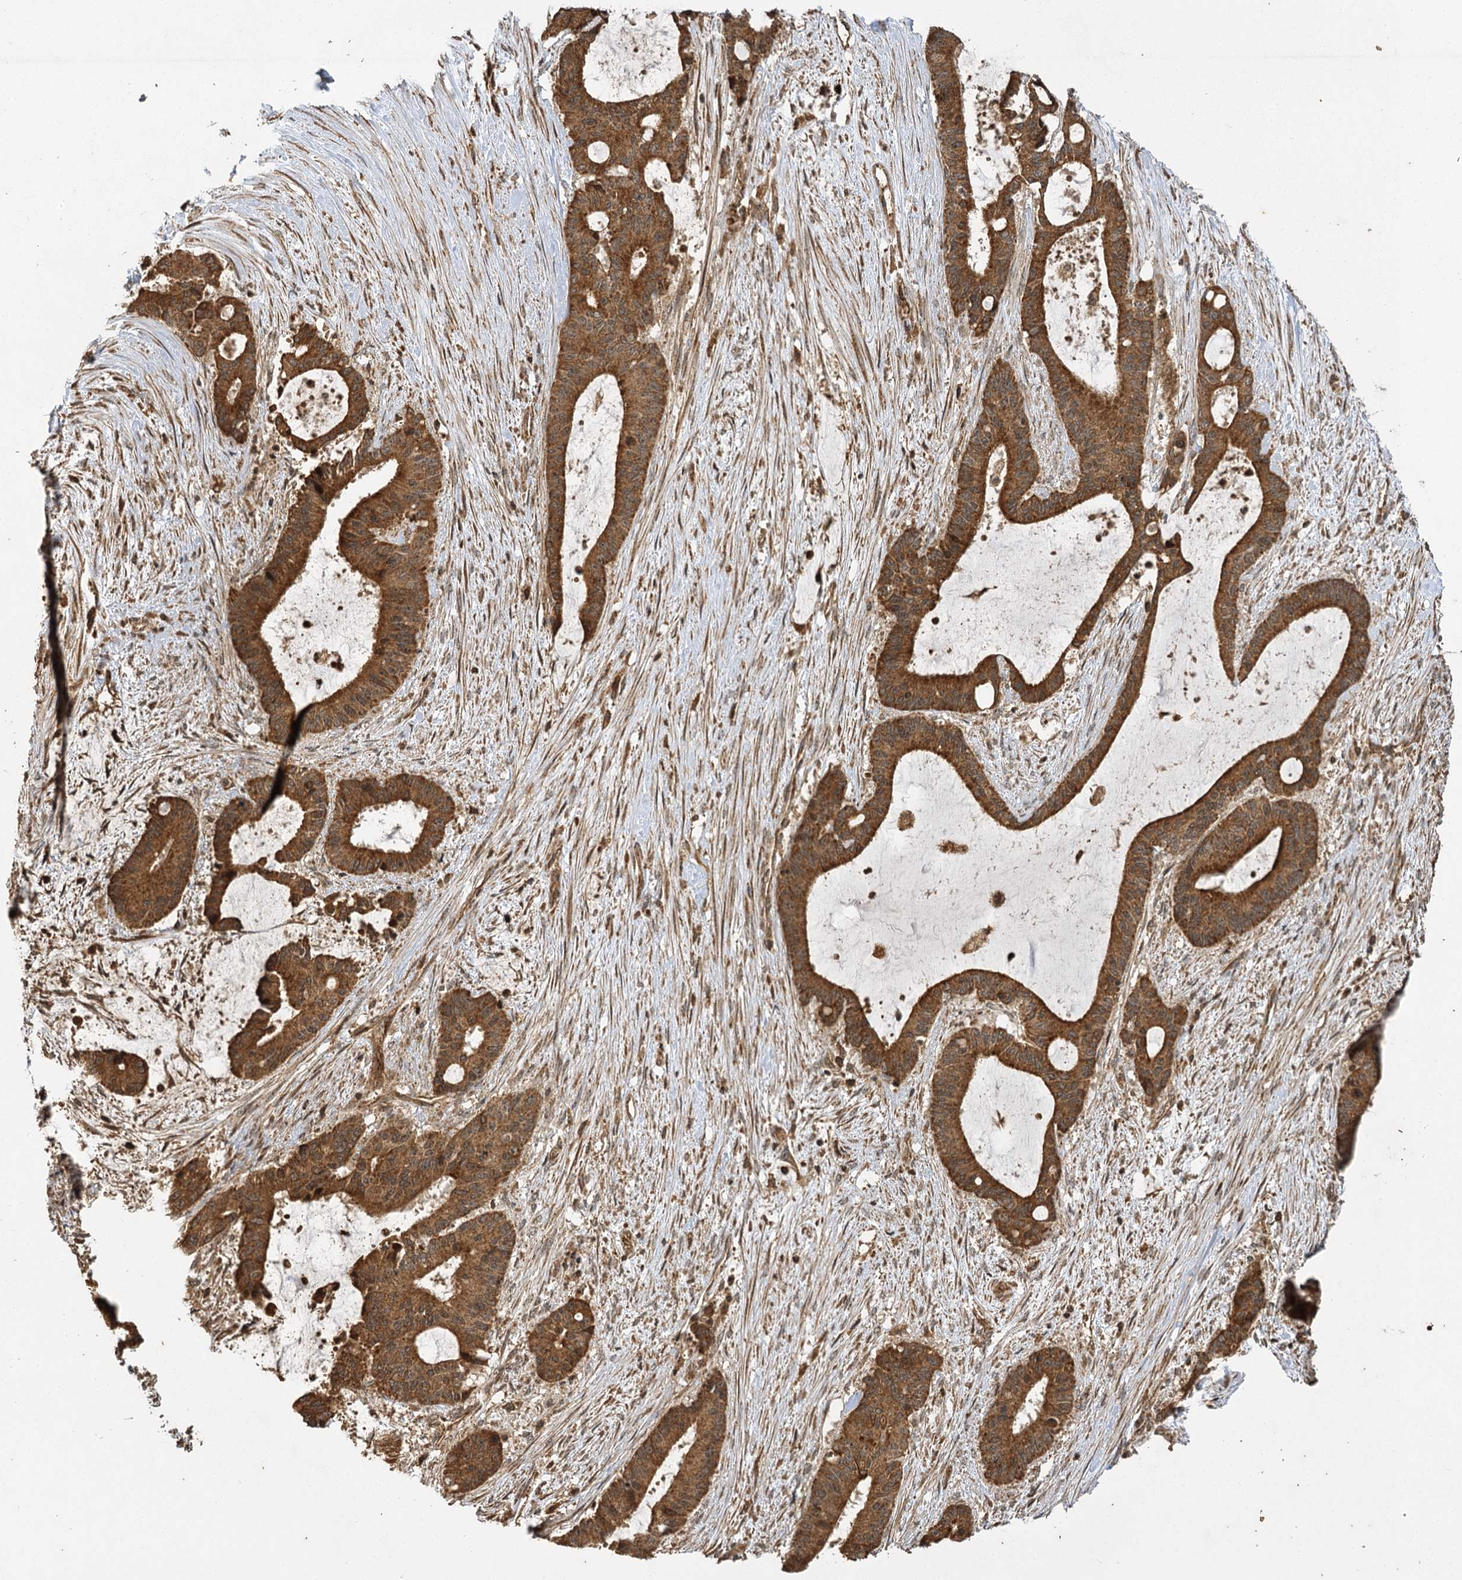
{"staining": {"intensity": "strong", "quantity": ">75%", "location": "cytoplasmic/membranous,nuclear"}, "tissue": "liver cancer", "cell_type": "Tumor cells", "image_type": "cancer", "snomed": [{"axis": "morphology", "description": "Normal tissue, NOS"}, {"axis": "morphology", "description": "Cholangiocarcinoma"}, {"axis": "topography", "description": "Liver"}, {"axis": "topography", "description": "Peripheral nerve tissue"}], "caption": "Brown immunohistochemical staining in human liver cholangiocarcinoma displays strong cytoplasmic/membranous and nuclear positivity in about >75% of tumor cells.", "gene": "IL11RA", "patient": {"sex": "female", "age": 73}}